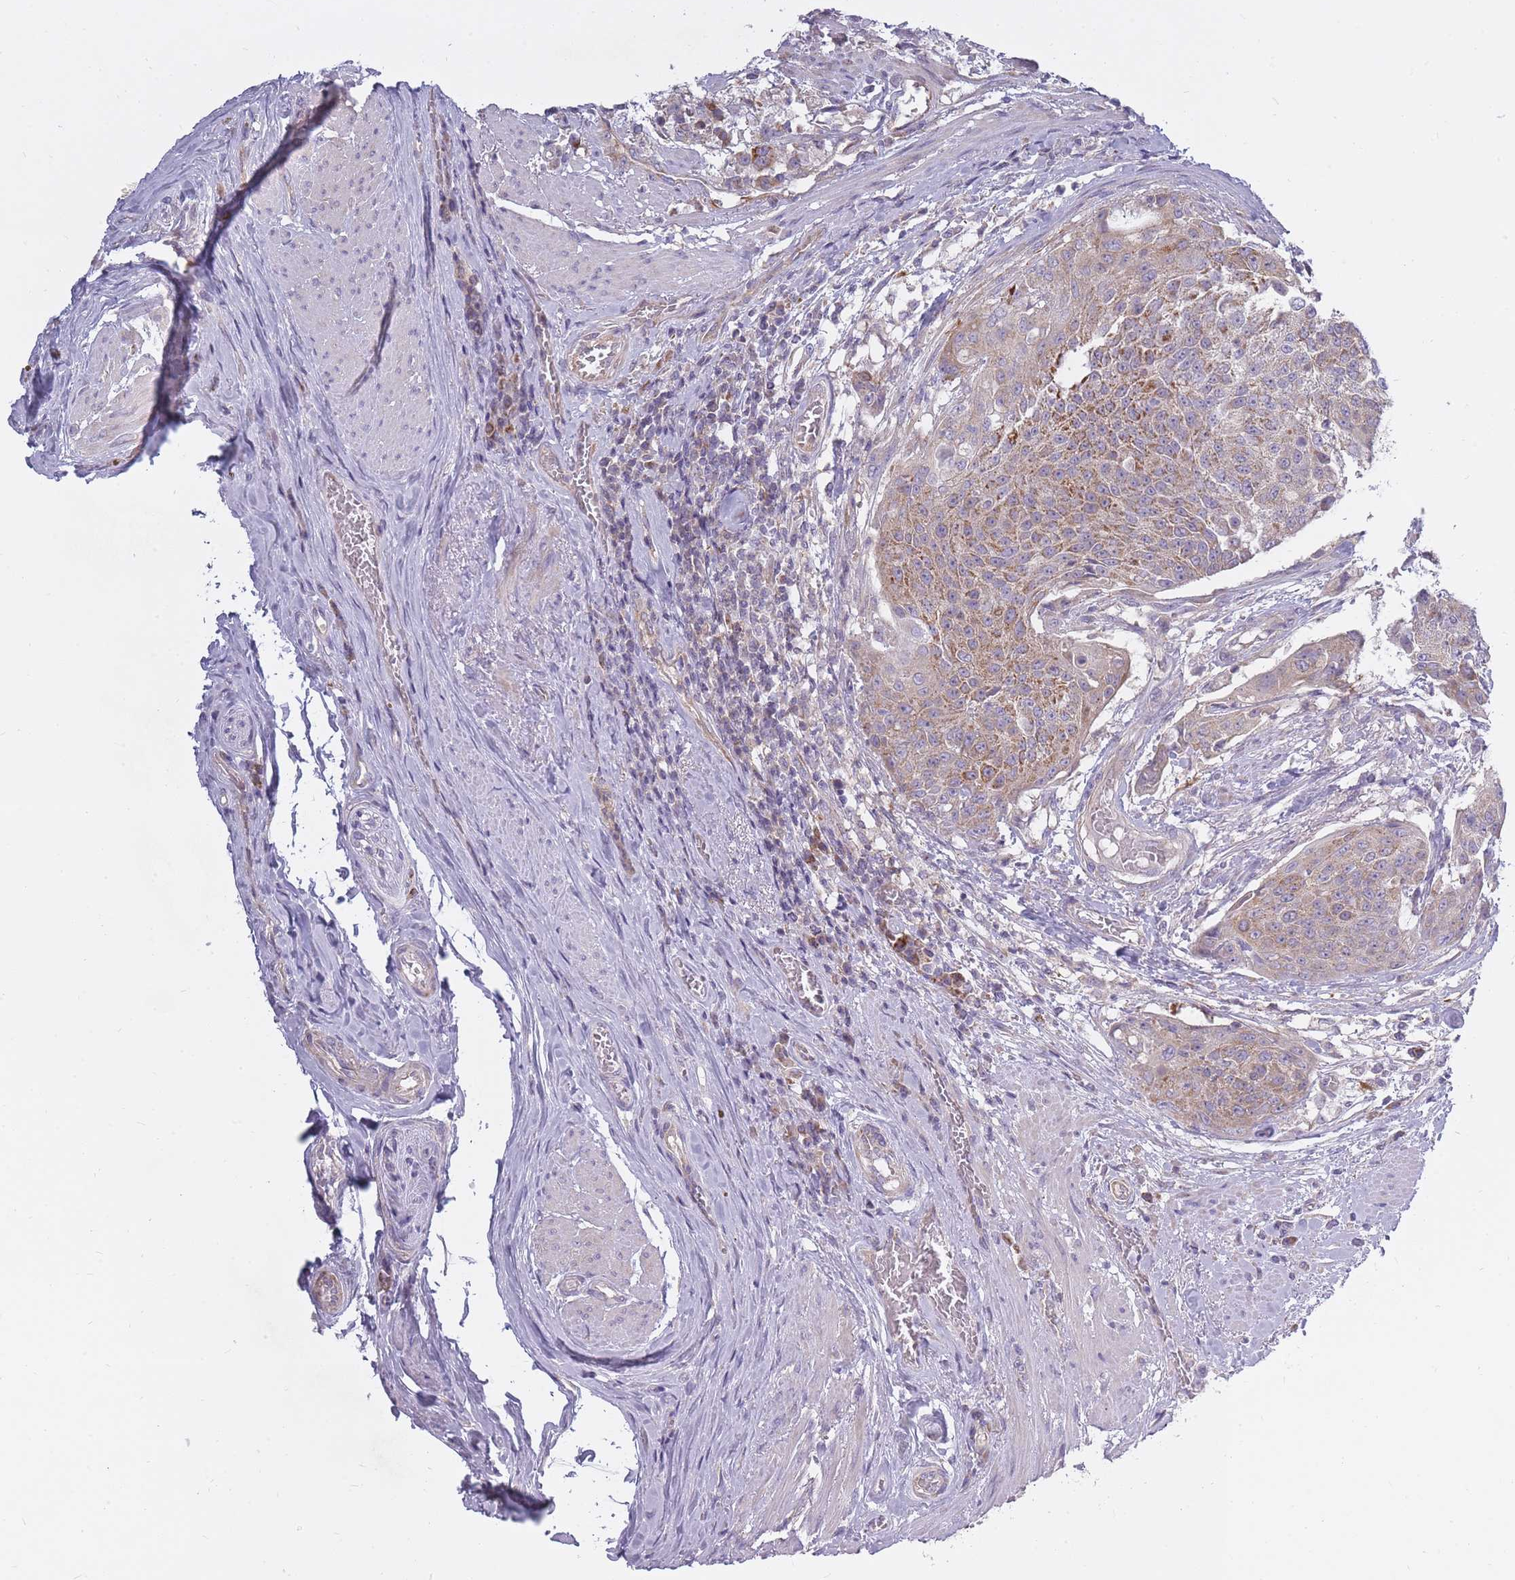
{"staining": {"intensity": "moderate", "quantity": "25%-75%", "location": "cytoplasmic/membranous"}, "tissue": "urothelial cancer", "cell_type": "Tumor cells", "image_type": "cancer", "snomed": [{"axis": "morphology", "description": "Urothelial carcinoma, High grade"}, {"axis": "topography", "description": "Urinary bladder"}], "caption": "Urothelial cancer was stained to show a protein in brown. There is medium levels of moderate cytoplasmic/membranous expression in about 25%-75% of tumor cells.", "gene": "ALKBH4", "patient": {"sex": "female", "age": 63}}